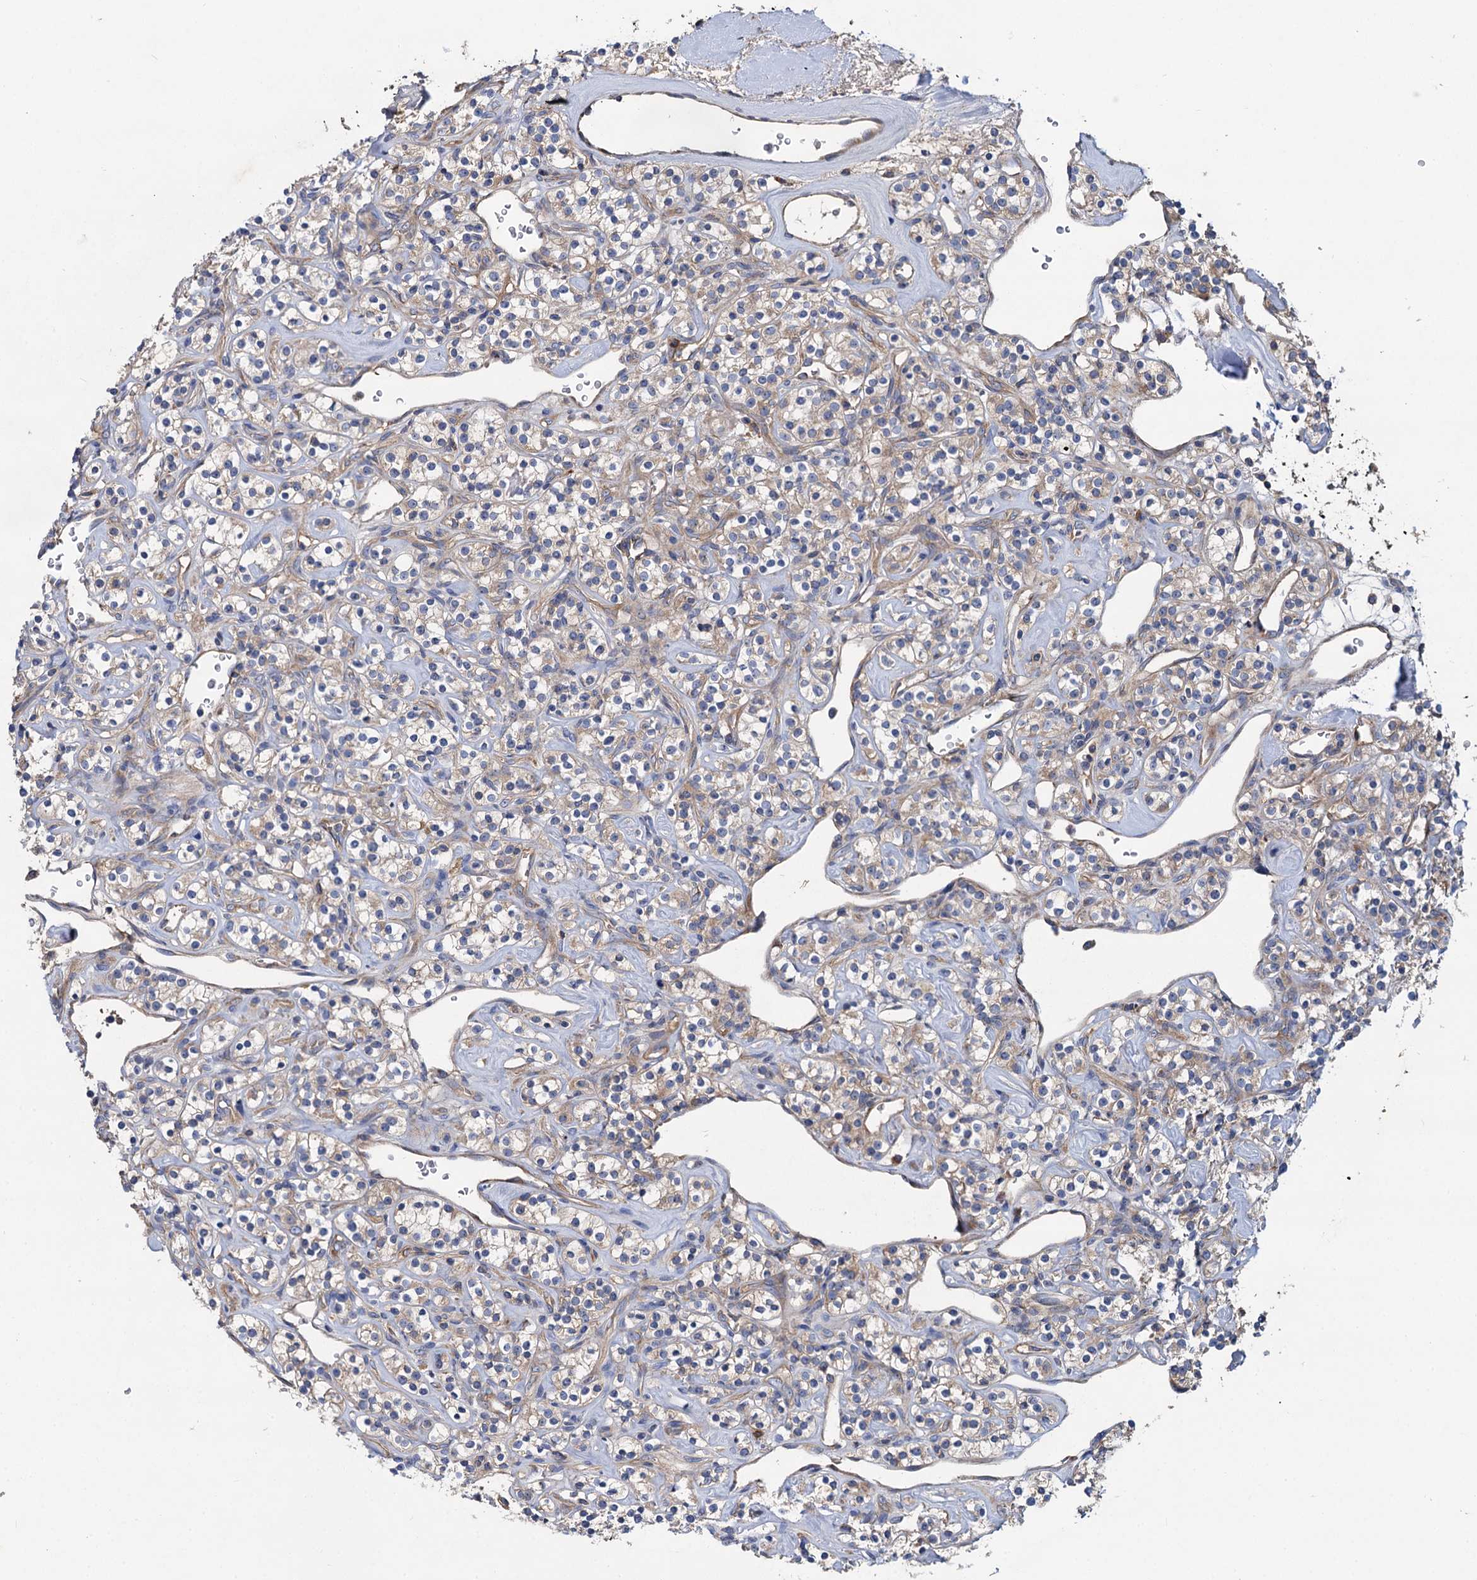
{"staining": {"intensity": "weak", "quantity": "25%-75%", "location": "cytoplasmic/membranous"}, "tissue": "renal cancer", "cell_type": "Tumor cells", "image_type": "cancer", "snomed": [{"axis": "morphology", "description": "Adenocarcinoma, NOS"}, {"axis": "topography", "description": "Kidney"}], "caption": "Immunohistochemical staining of human renal cancer (adenocarcinoma) demonstrates low levels of weak cytoplasmic/membranous staining in approximately 25%-75% of tumor cells.", "gene": "ALKBH7", "patient": {"sex": "male", "age": 77}}